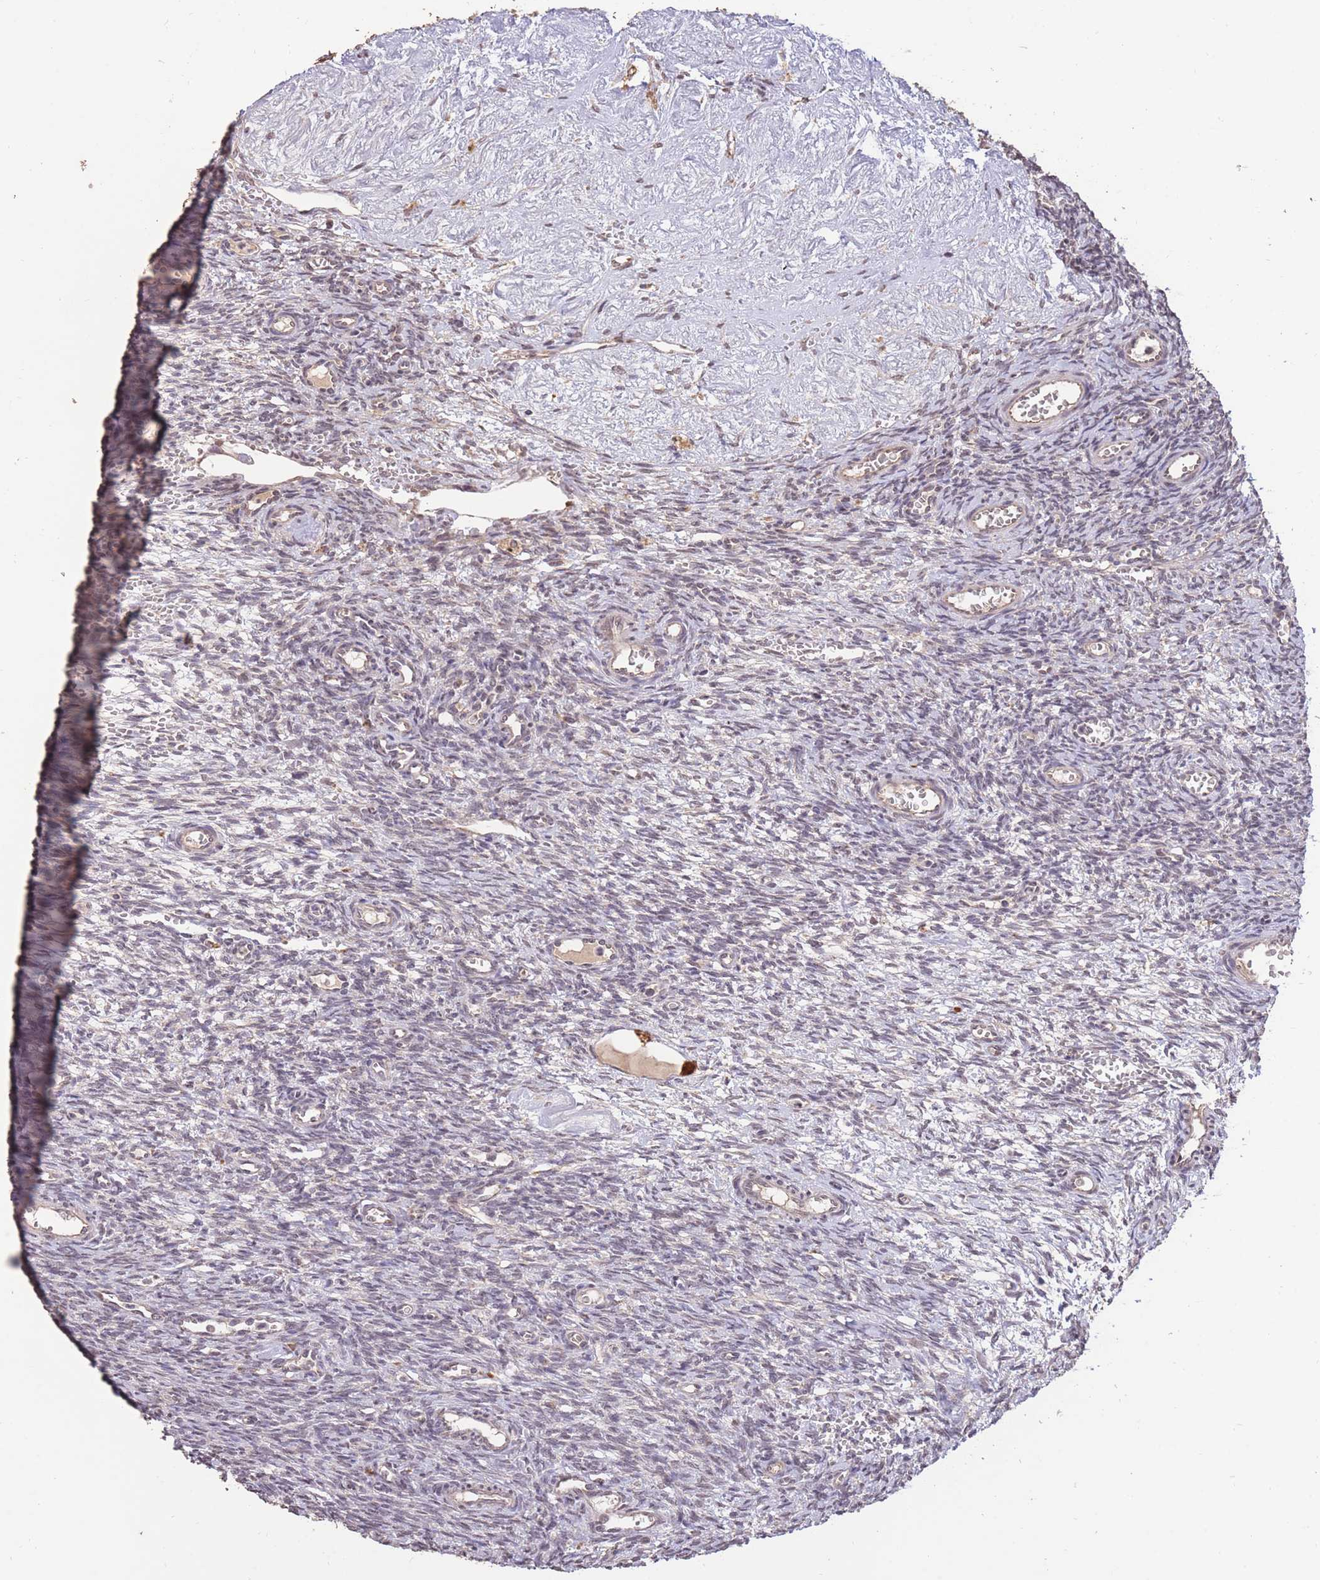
{"staining": {"intensity": "negative", "quantity": "none", "location": "none"}, "tissue": "ovary", "cell_type": "Ovarian stroma cells", "image_type": "normal", "snomed": [{"axis": "morphology", "description": "Normal tissue, NOS"}, {"axis": "topography", "description": "Ovary"}], "caption": "Immunohistochemistry photomicrograph of unremarkable ovary: human ovary stained with DAB reveals no significant protein staining in ovarian stroma cells. The staining is performed using DAB (3,3'-diaminobenzidine) brown chromogen with nuclei counter-stained in using hematoxylin.", "gene": "RGS14", "patient": {"sex": "female", "age": 39}}